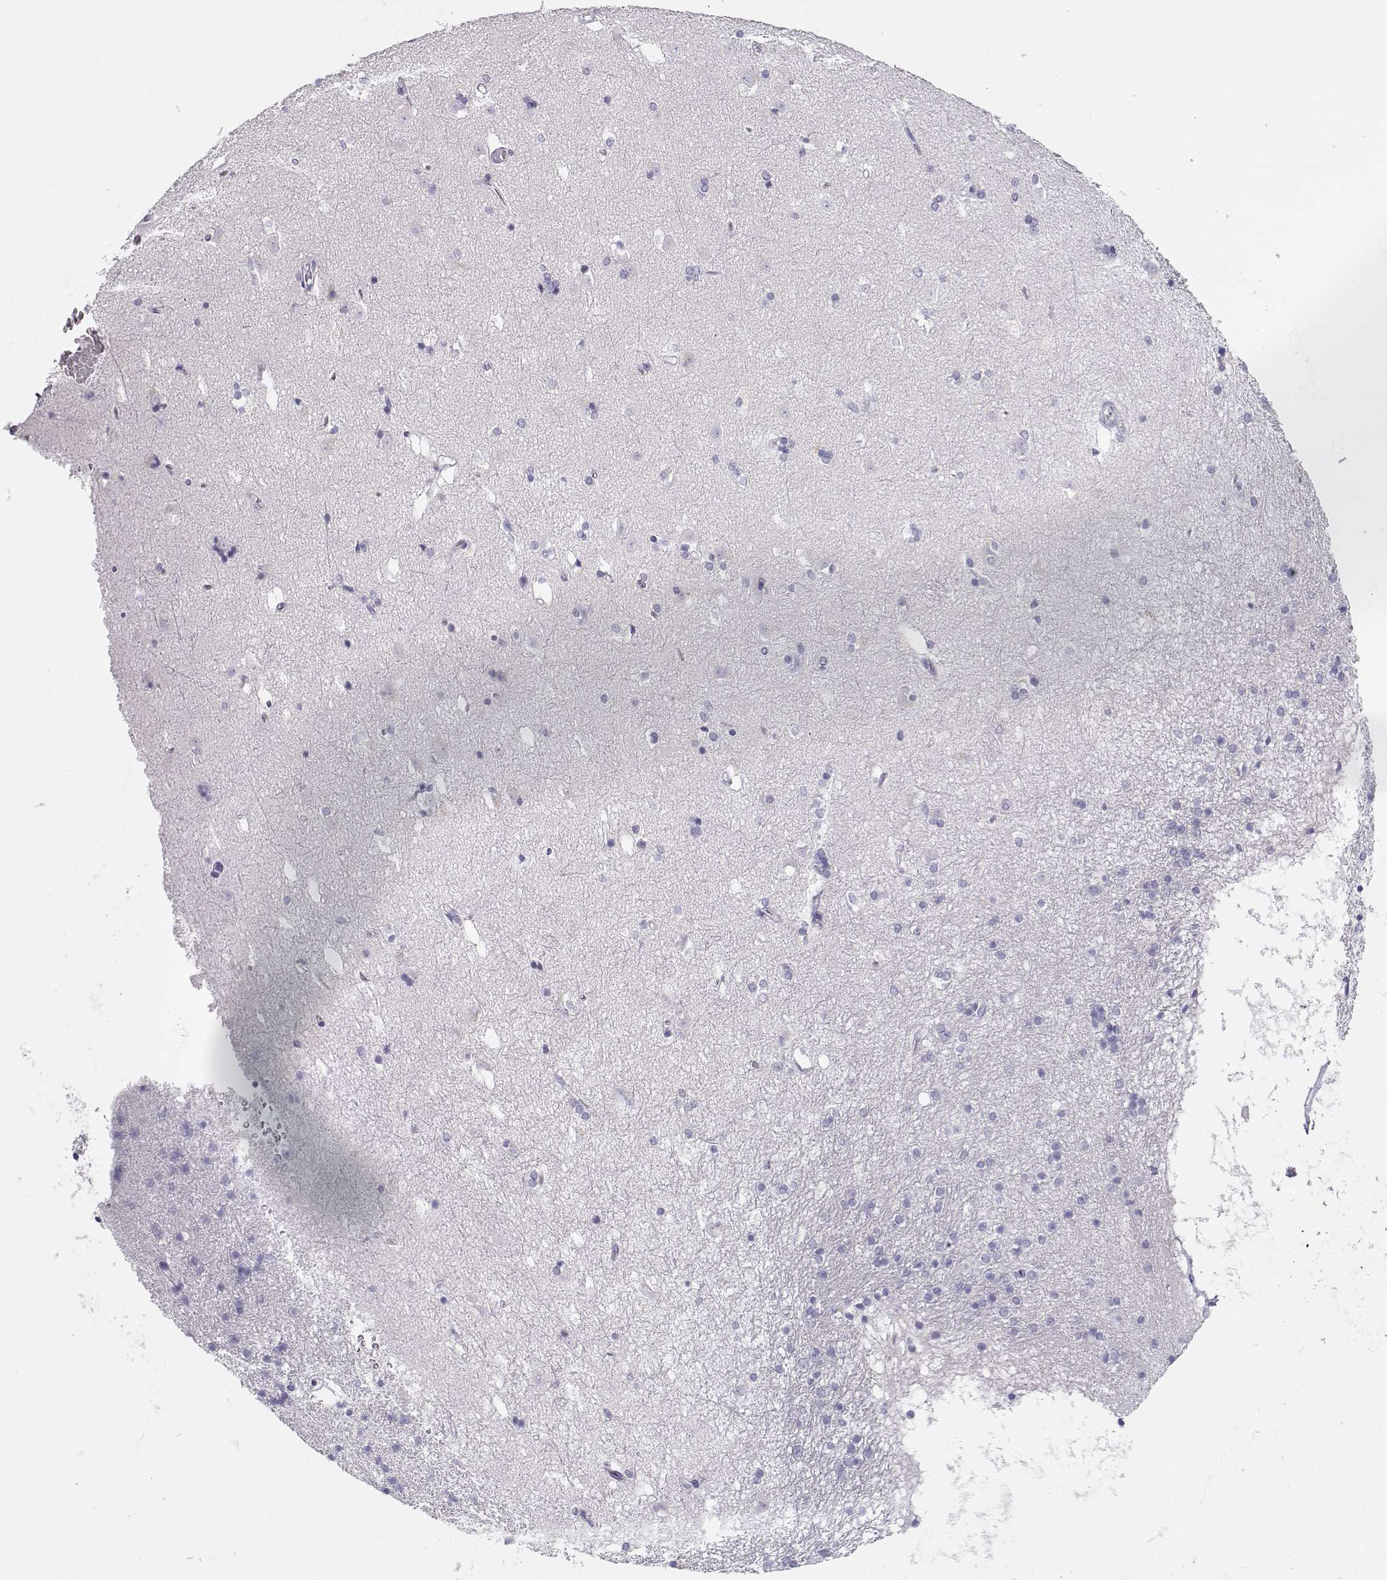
{"staining": {"intensity": "negative", "quantity": "none", "location": "none"}, "tissue": "caudate", "cell_type": "Glial cells", "image_type": "normal", "snomed": [{"axis": "morphology", "description": "Normal tissue, NOS"}, {"axis": "topography", "description": "Lateral ventricle wall"}], "caption": "High power microscopy histopathology image of an IHC micrograph of normal caudate, revealing no significant expression in glial cells.", "gene": "MAGEC1", "patient": {"sex": "male", "age": 51}}